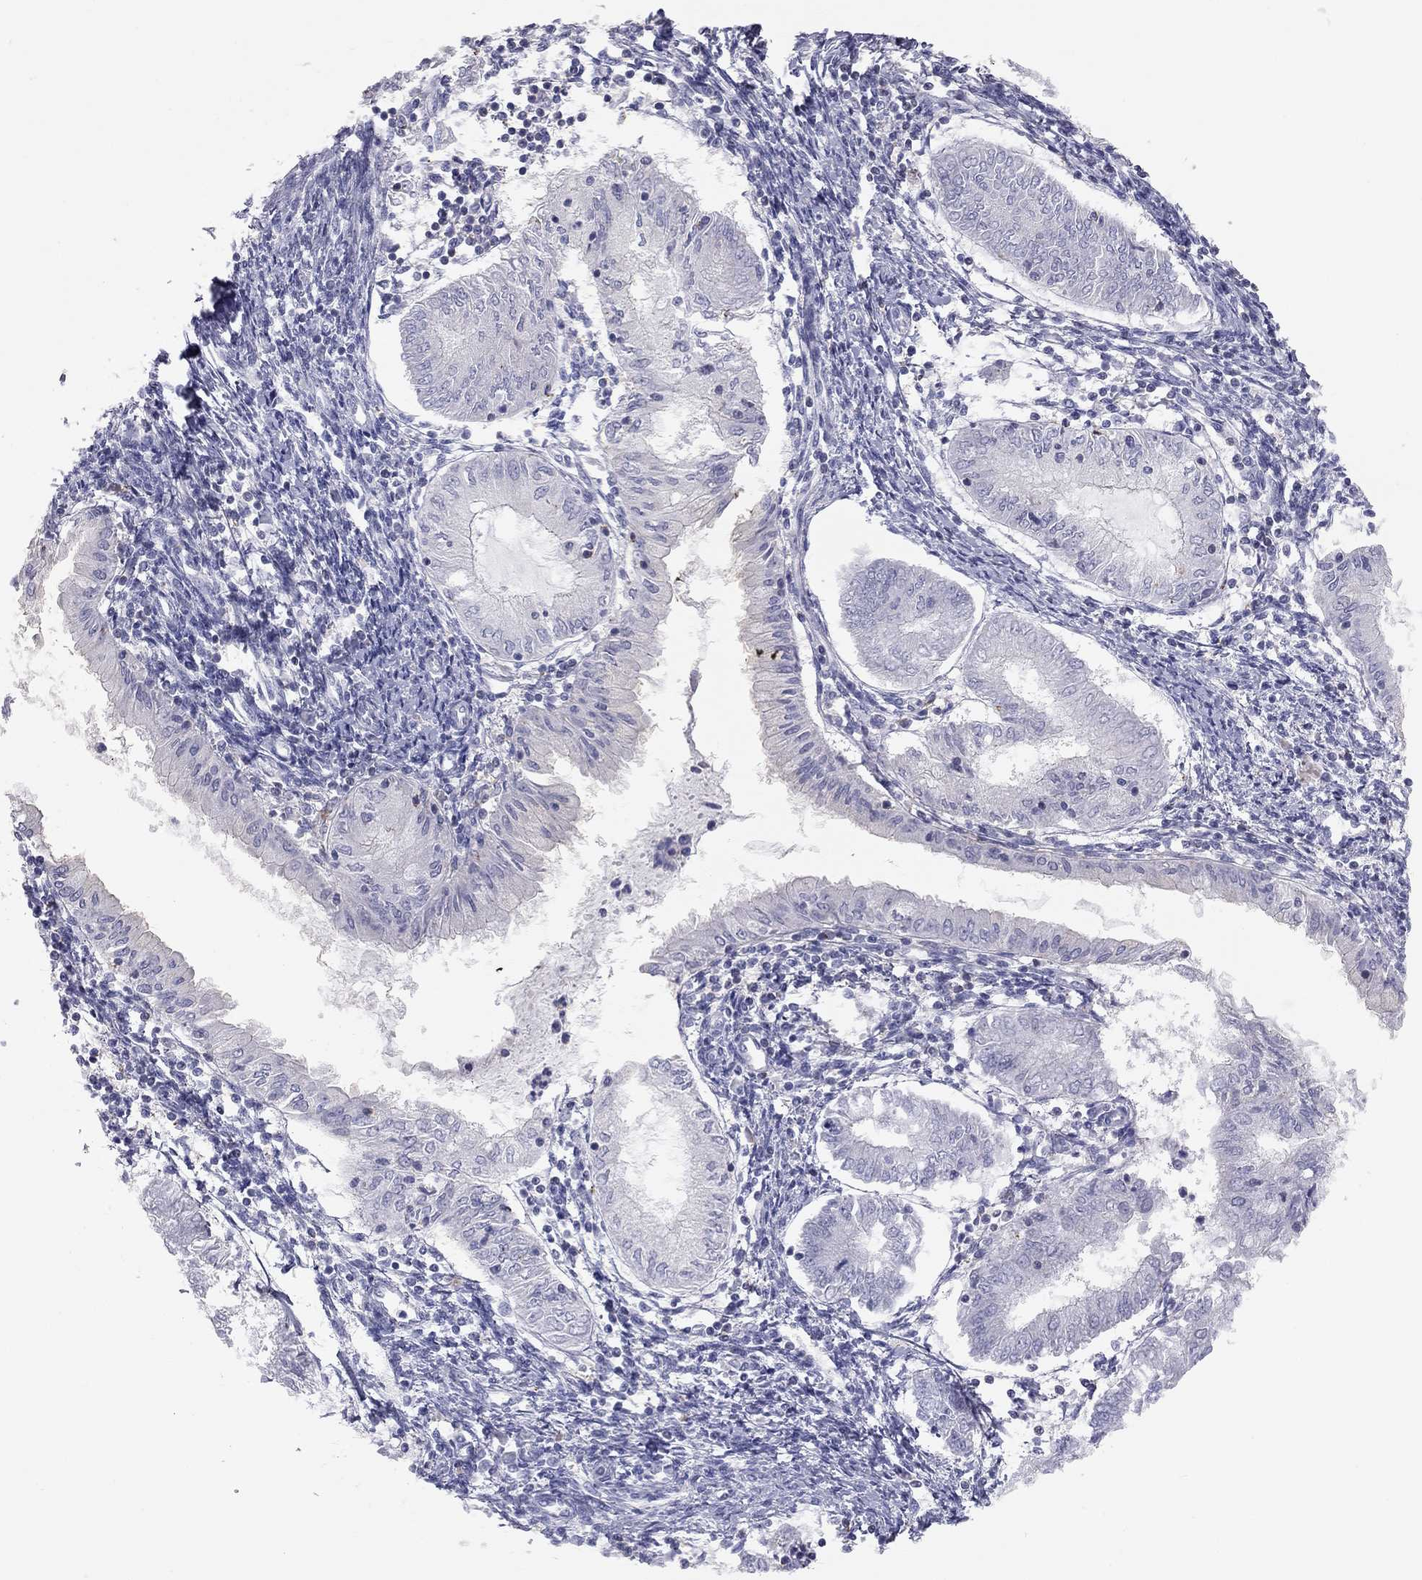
{"staining": {"intensity": "negative", "quantity": "none", "location": "none"}, "tissue": "endometrial cancer", "cell_type": "Tumor cells", "image_type": "cancer", "snomed": [{"axis": "morphology", "description": "Adenocarcinoma, NOS"}, {"axis": "topography", "description": "Endometrium"}], "caption": "Human endometrial adenocarcinoma stained for a protein using immunohistochemistry (IHC) demonstrates no staining in tumor cells.", "gene": "ADCYAP1", "patient": {"sex": "female", "age": 68}}